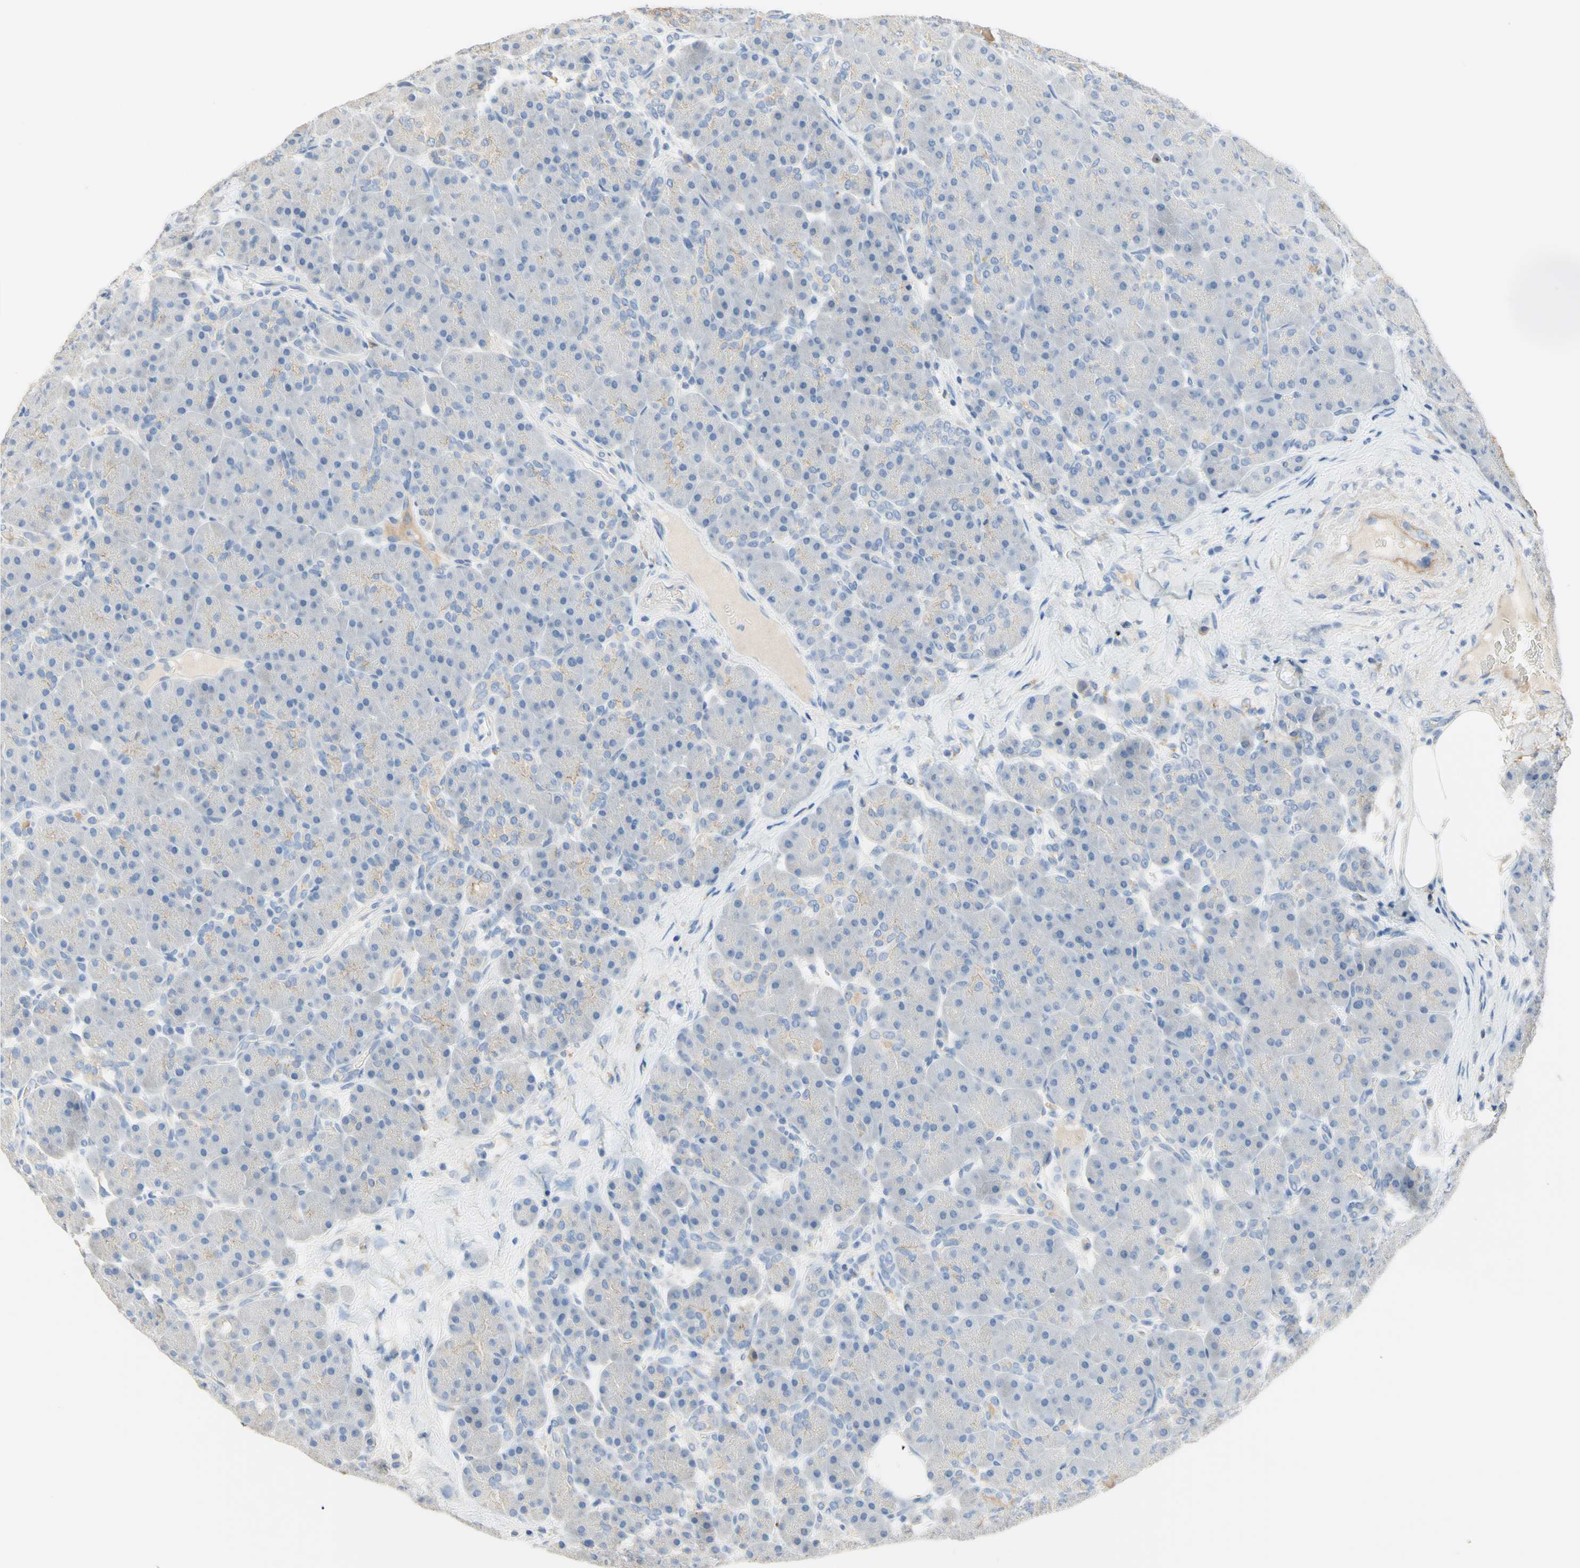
{"staining": {"intensity": "negative", "quantity": "none", "location": "none"}, "tissue": "pancreas", "cell_type": "Exocrine glandular cells", "image_type": "normal", "snomed": [{"axis": "morphology", "description": "Normal tissue, NOS"}, {"axis": "topography", "description": "Pancreas"}], "caption": "Immunohistochemistry photomicrograph of unremarkable pancreas: human pancreas stained with DAB reveals no significant protein expression in exocrine glandular cells.", "gene": "NECTIN4", "patient": {"sex": "male", "age": 66}}